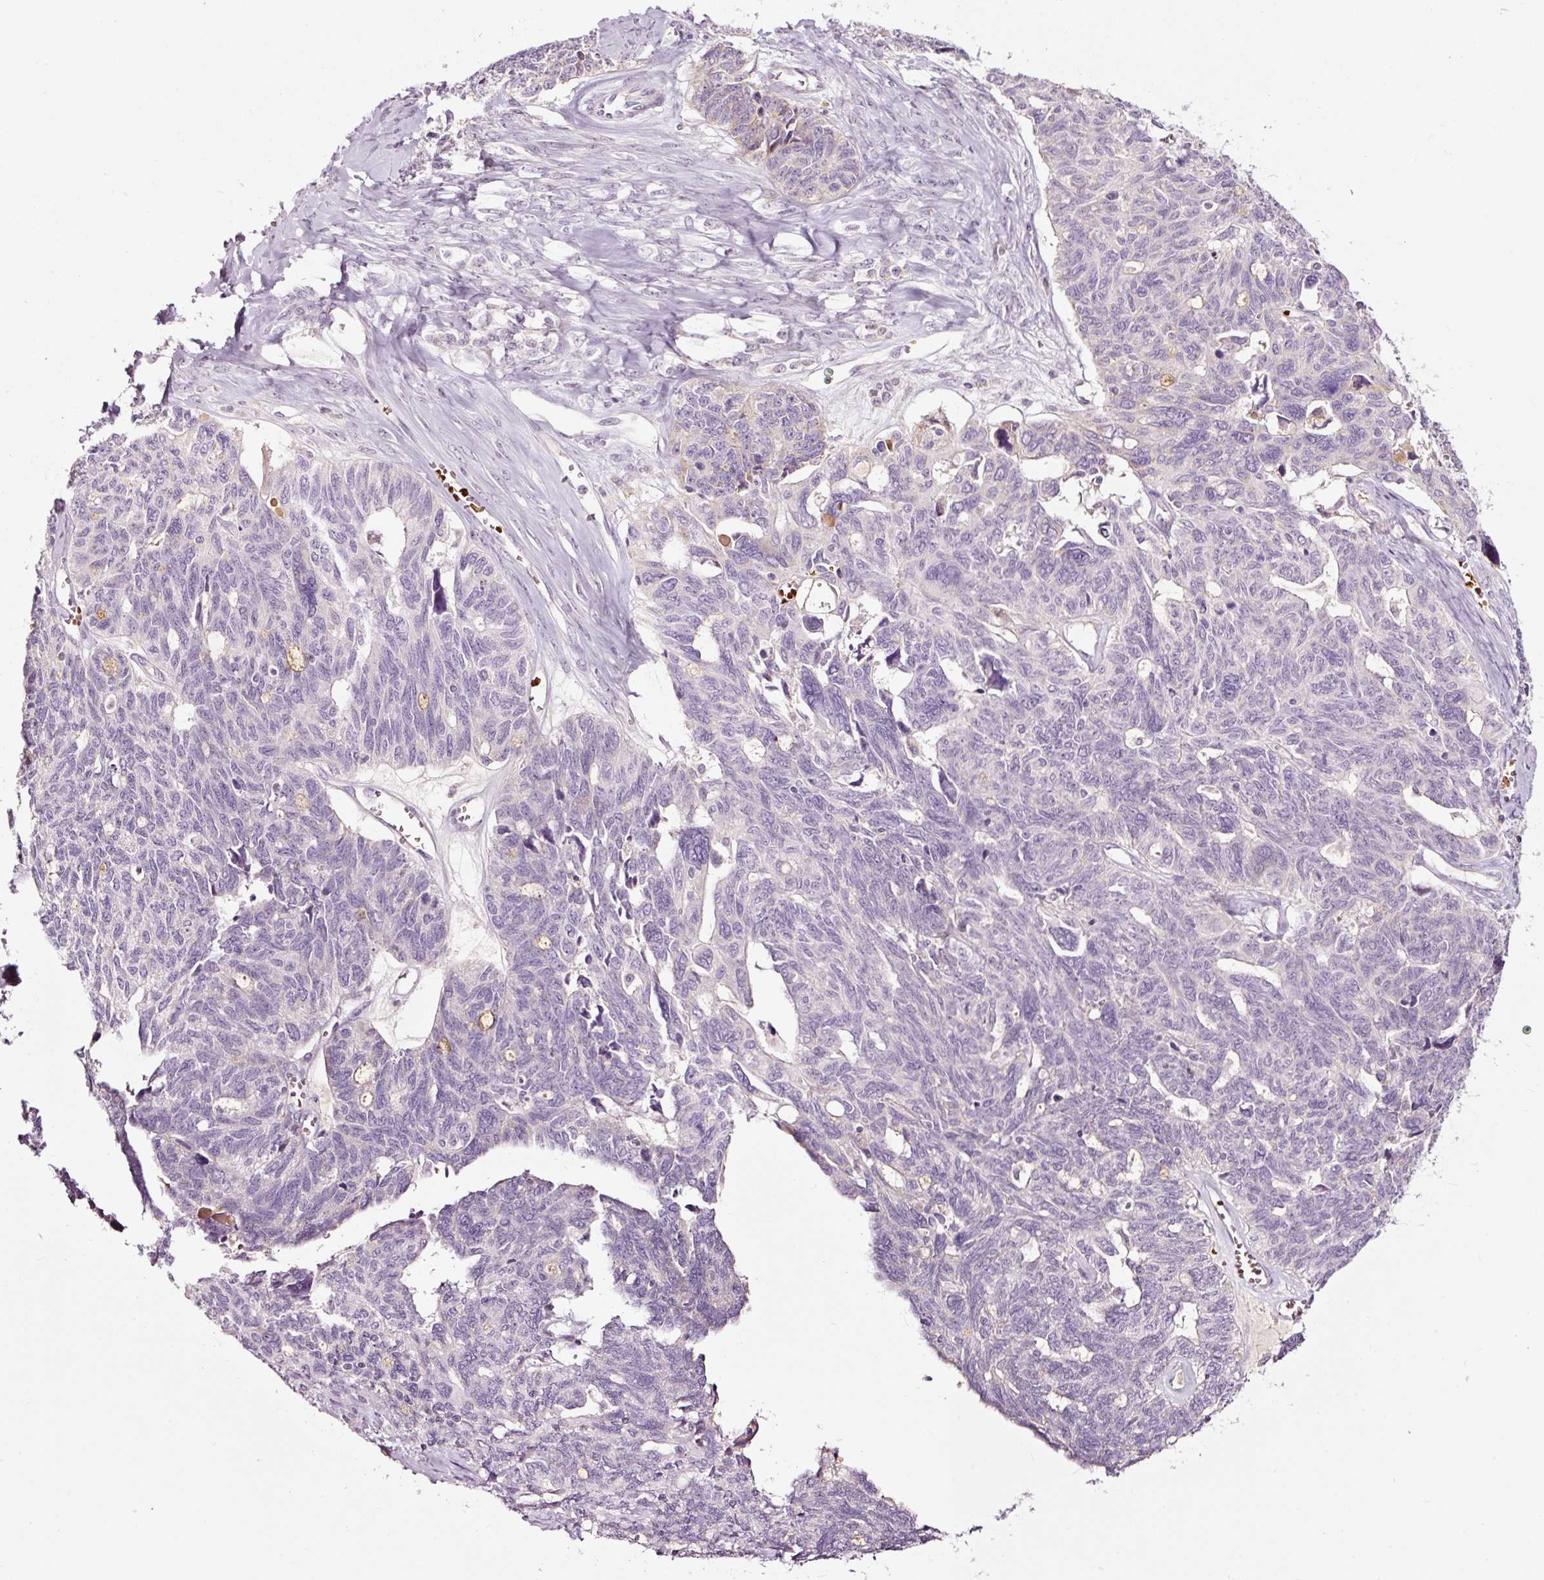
{"staining": {"intensity": "negative", "quantity": "none", "location": "none"}, "tissue": "ovarian cancer", "cell_type": "Tumor cells", "image_type": "cancer", "snomed": [{"axis": "morphology", "description": "Cystadenocarcinoma, serous, NOS"}, {"axis": "topography", "description": "Ovary"}], "caption": "A high-resolution photomicrograph shows IHC staining of ovarian cancer, which exhibits no significant positivity in tumor cells.", "gene": "LDHAL6B", "patient": {"sex": "female", "age": 79}}